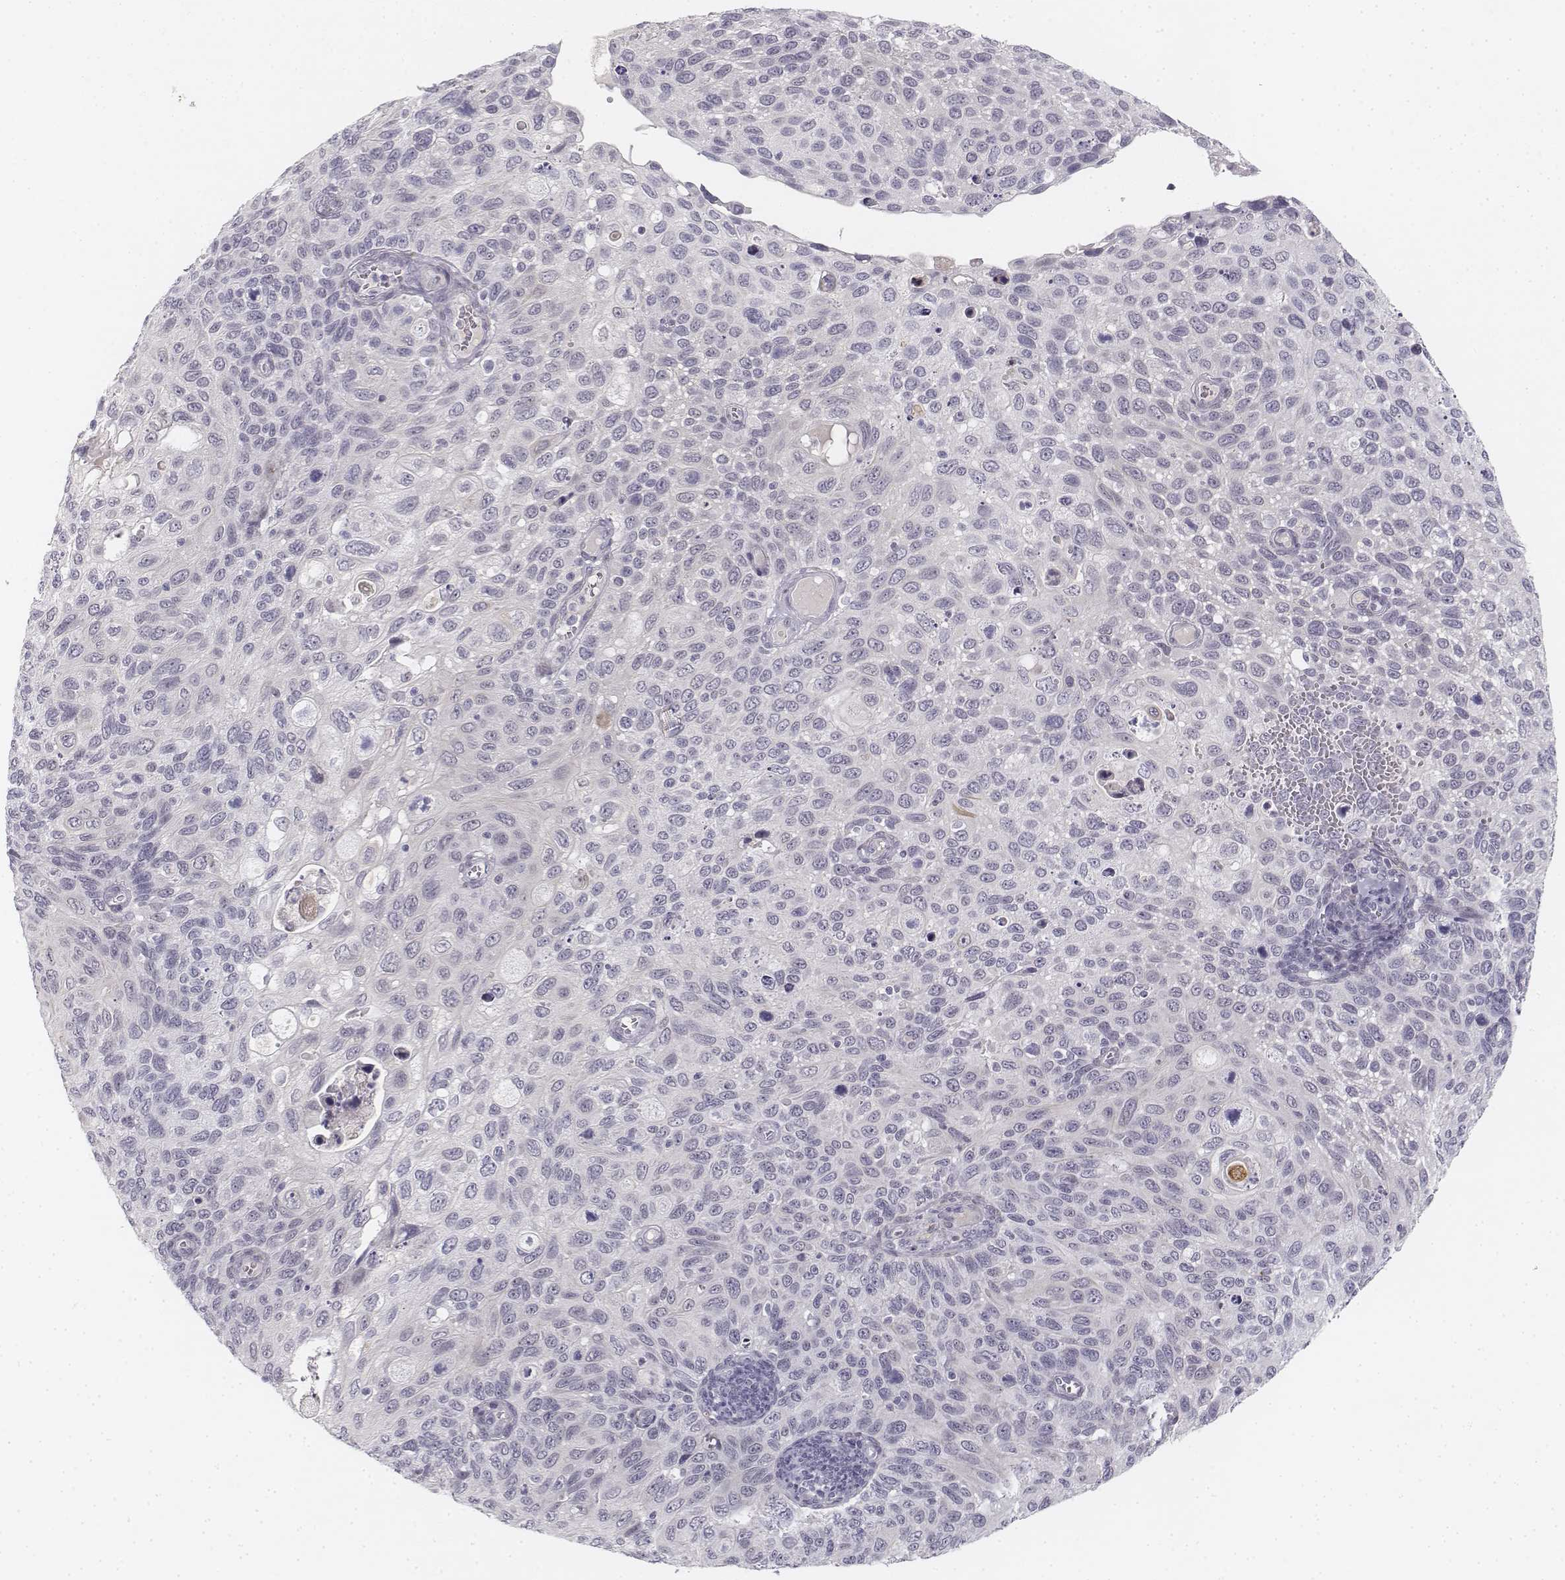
{"staining": {"intensity": "negative", "quantity": "none", "location": "none"}, "tissue": "cervical cancer", "cell_type": "Tumor cells", "image_type": "cancer", "snomed": [{"axis": "morphology", "description": "Squamous cell carcinoma, NOS"}, {"axis": "topography", "description": "Cervix"}], "caption": "Histopathology image shows no significant protein expression in tumor cells of cervical cancer.", "gene": "KRT84", "patient": {"sex": "female", "age": 70}}